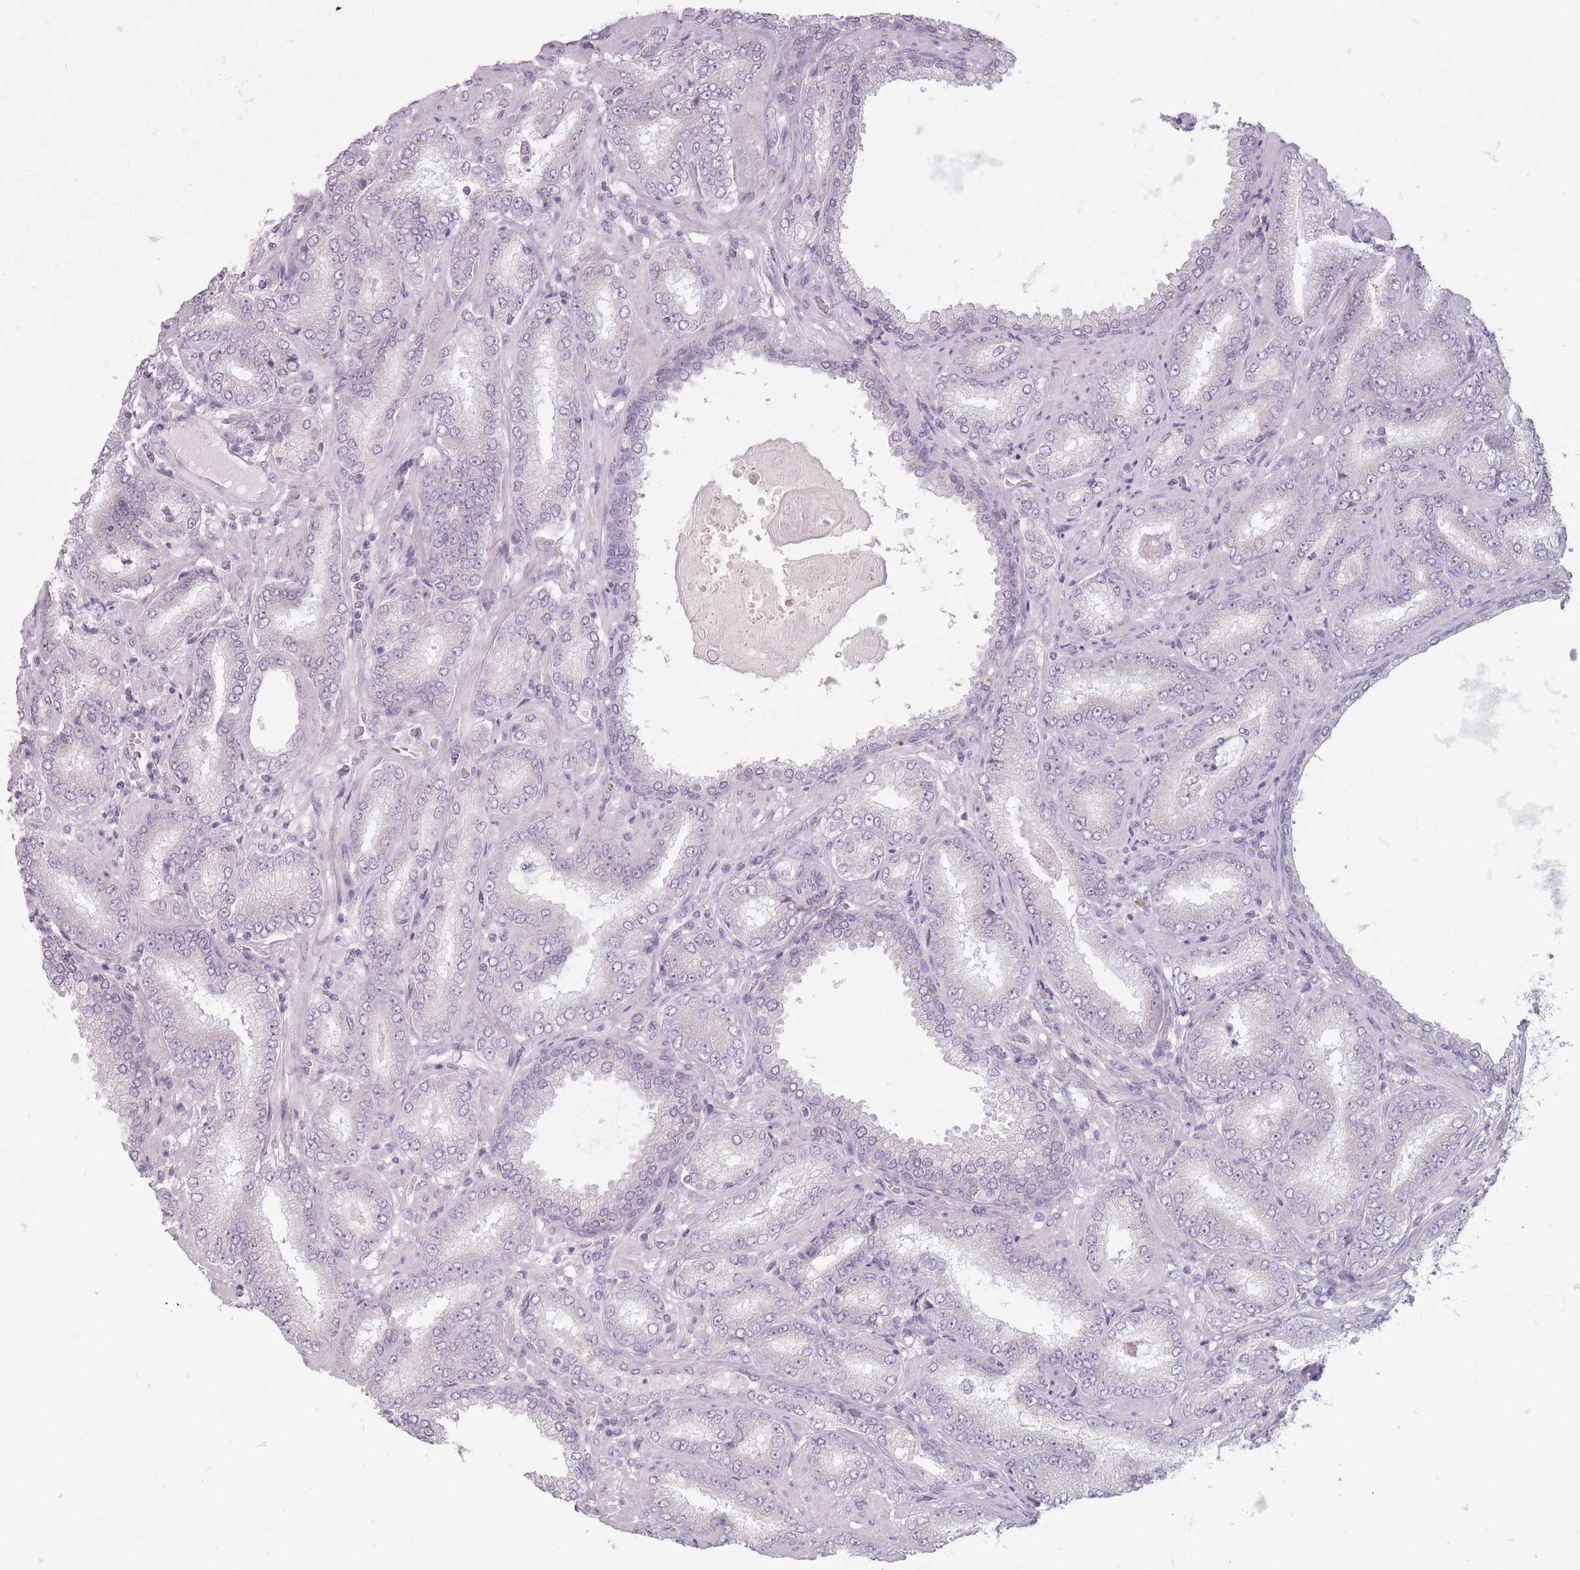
{"staining": {"intensity": "negative", "quantity": "none", "location": "none"}, "tissue": "prostate cancer", "cell_type": "Tumor cells", "image_type": "cancer", "snomed": [{"axis": "morphology", "description": "Adenocarcinoma, High grade"}, {"axis": "topography", "description": "Prostate"}], "caption": "An immunohistochemistry (IHC) image of prostate cancer is shown. There is no staining in tumor cells of prostate cancer.", "gene": "FAM43B", "patient": {"sex": "male", "age": 72}}